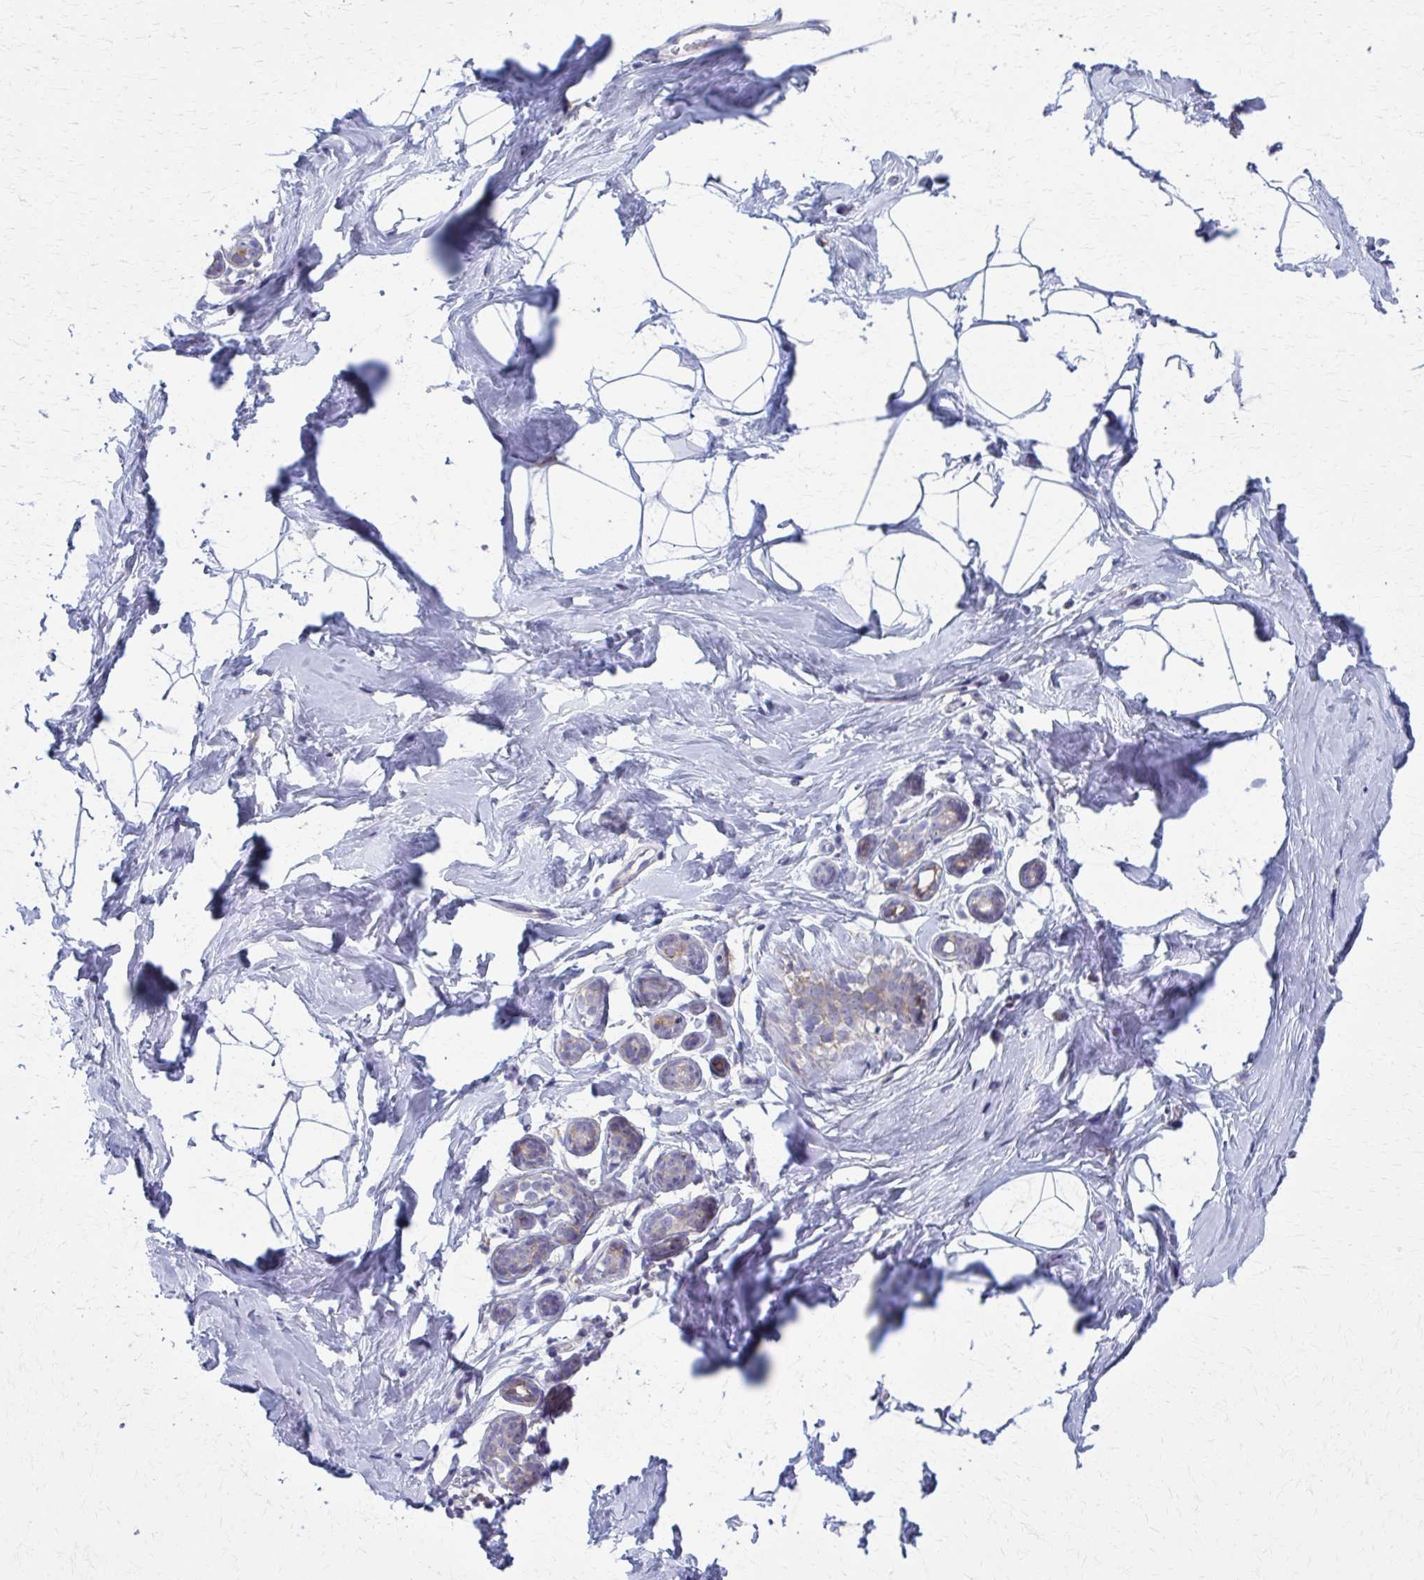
{"staining": {"intensity": "negative", "quantity": "none", "location": "none"}, "tissue": "breast", "cell_type": "Adipocytes", "image_type": "normal", "snomed": [{"axis": "morphology", "description": "Normal tissue, NOS"}, {"axis": "topography", "description": "Breast"}], "caption": "Immunohistochemical staining of benign breast demonstrates no significant expression in adipocytes.", "gene": "SPATS2L", "patient": {"sex": "female", "age": 32}}